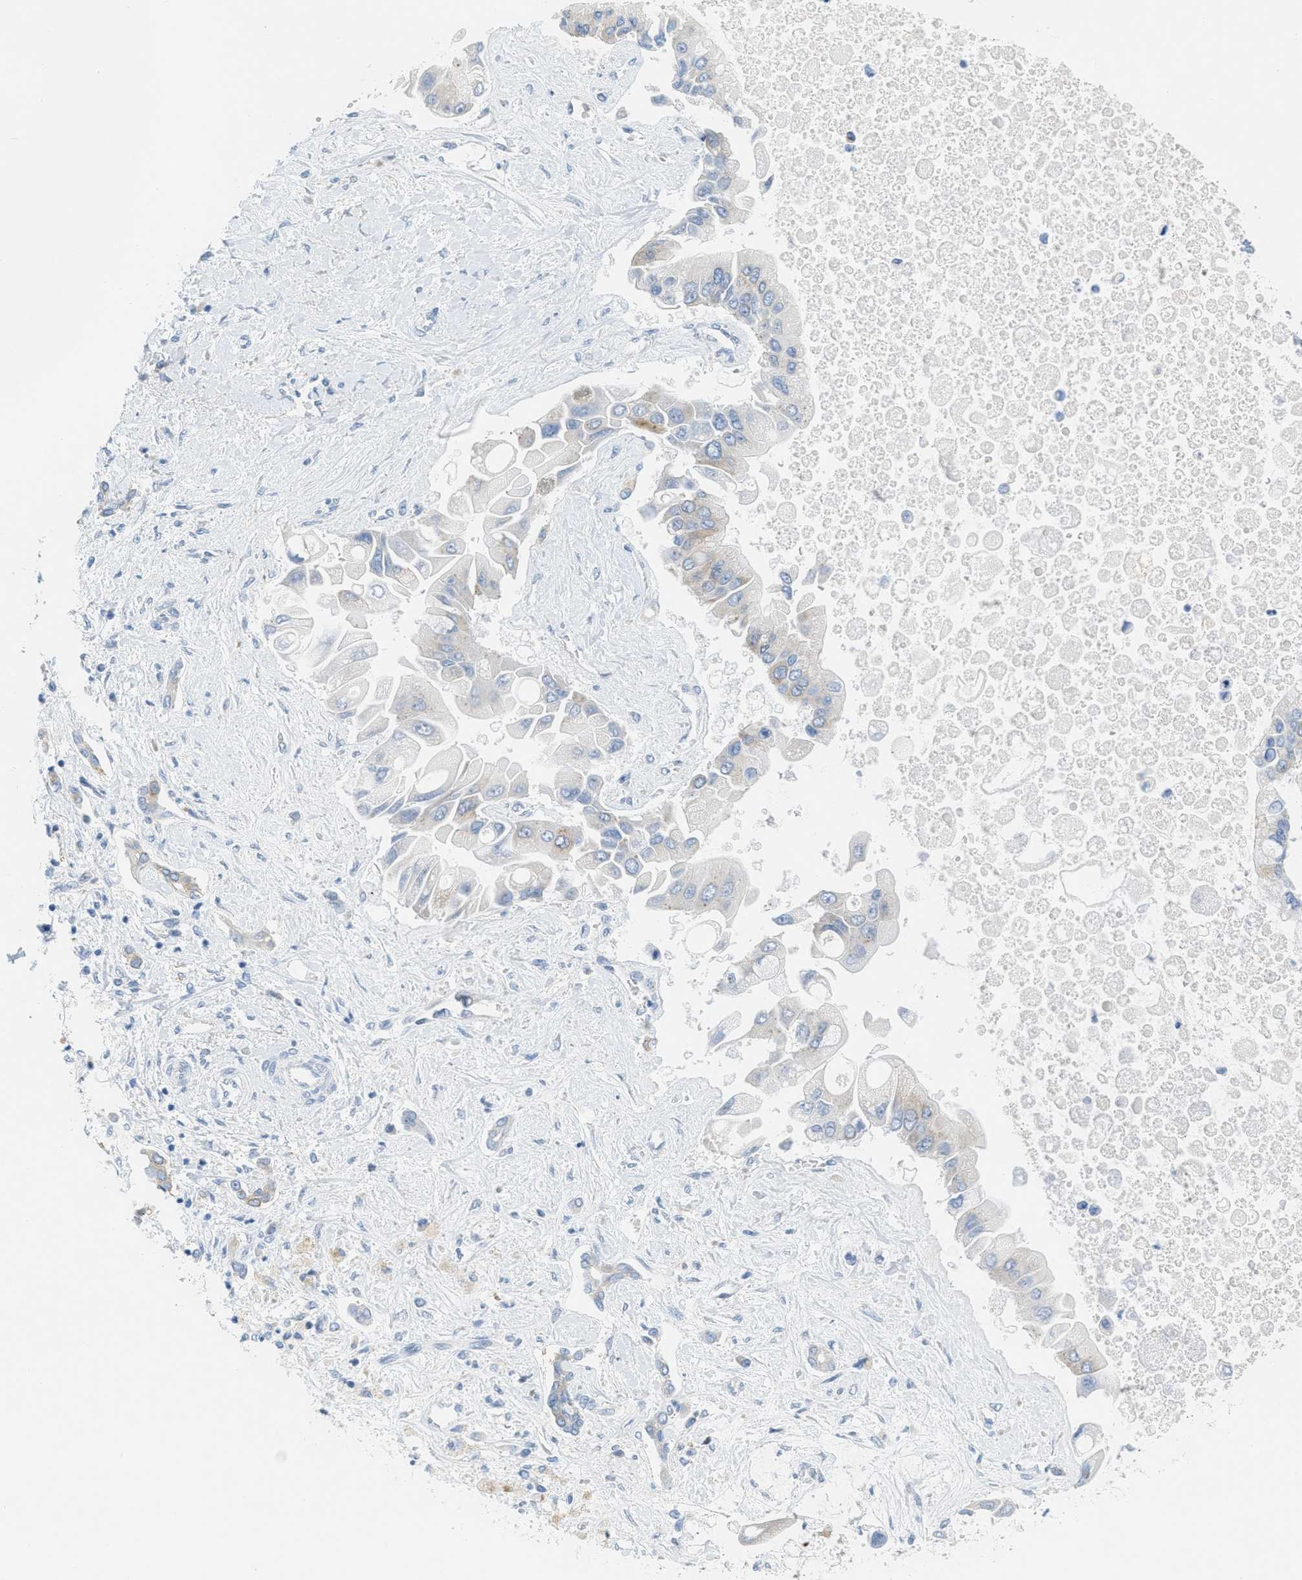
{"staining": {"intensity": "negative", "quantity": "none", "location": "none"}, "tissue": "liver cancer", "cell_type": "Tumor cells", "image_type": "cancer", "snomed": [{"axis": "morphology", "description": "Cholangiocarcinoma"}, {"axis": "topography", "description": "Liver"}], "caption": "Immunohistochemical staining of liver cholangiocarcinoma exhibits no significant staining in tumor cells.", "gene": "TEX264", "patient": {"sex": "male", "age": 50}}